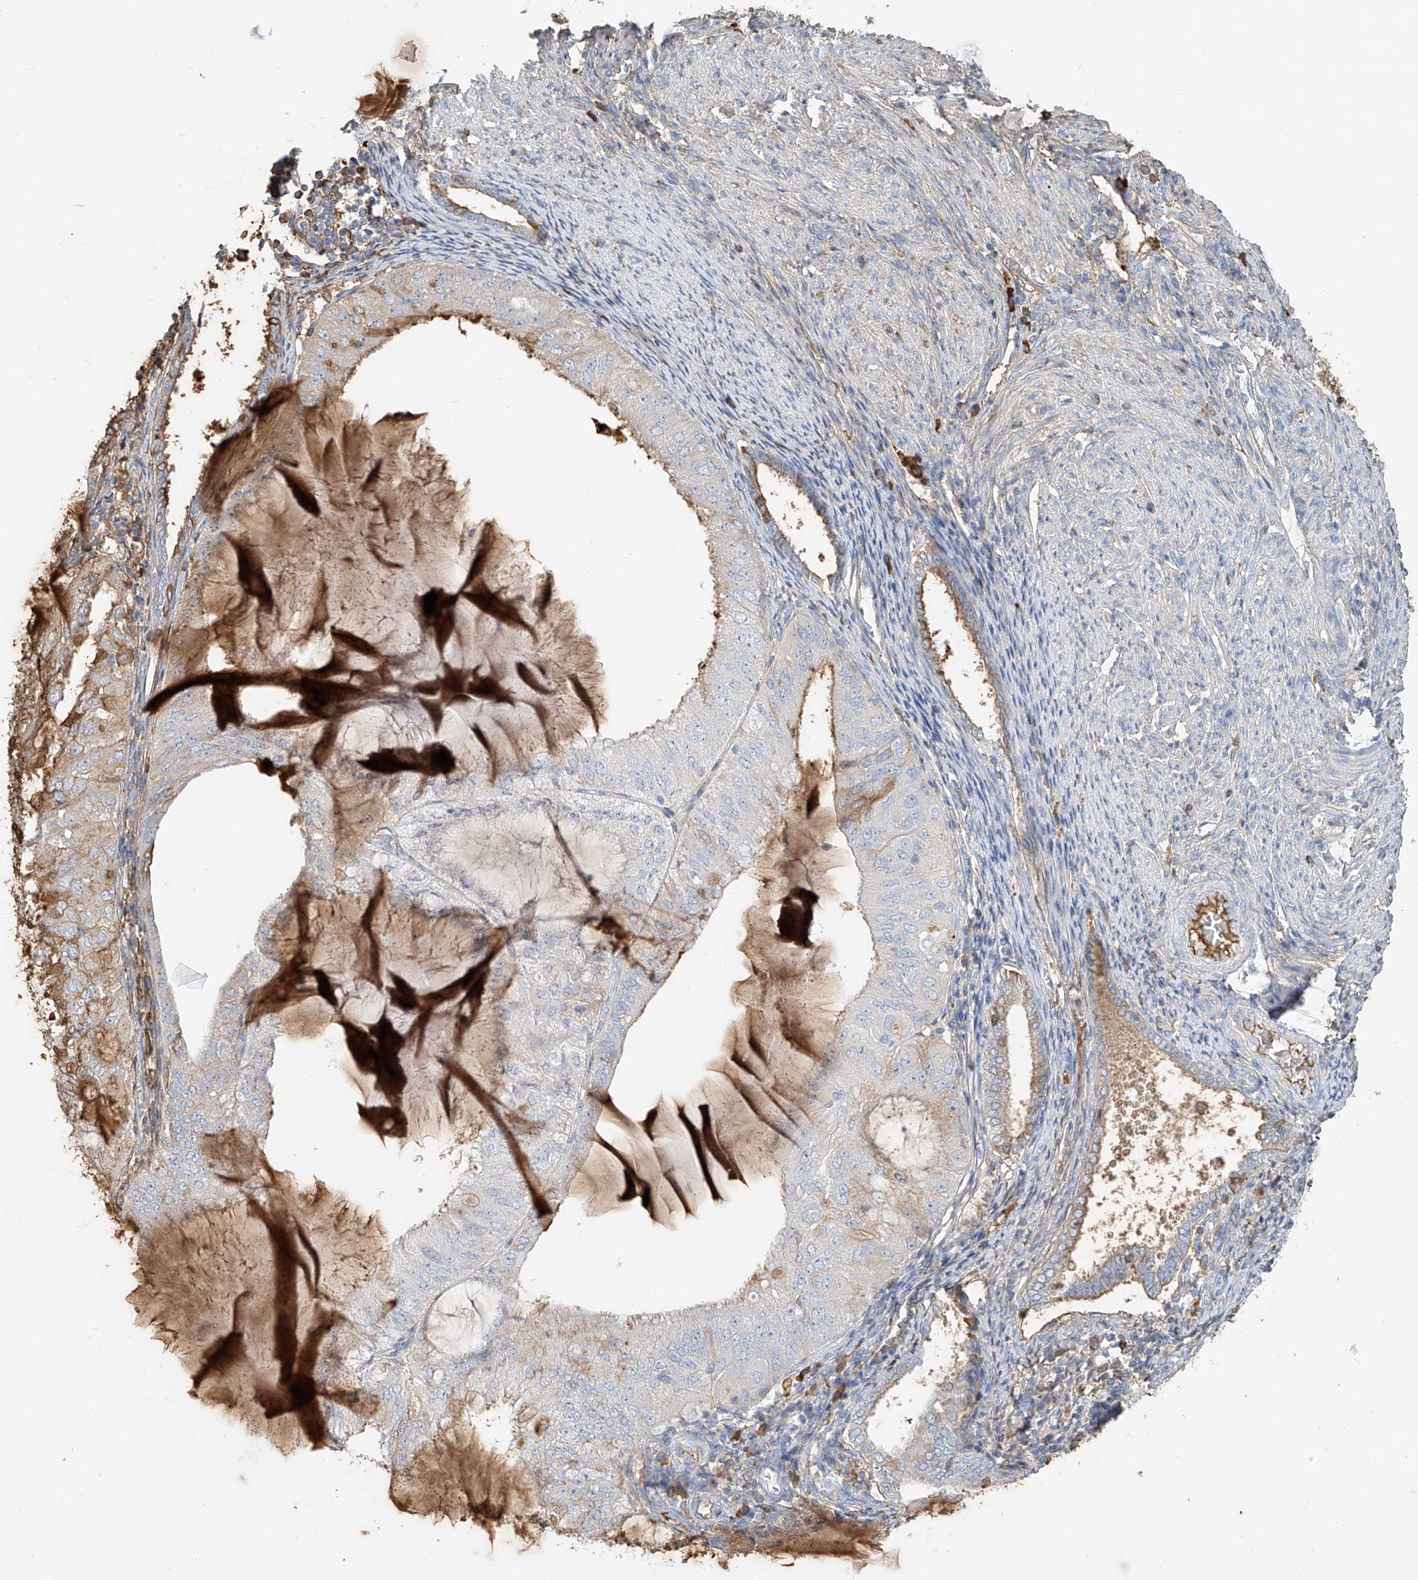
{"staining": {"intensity": "weak", "quantity": "<25%", "location": "cytoplasmic/membranous"}, "tissue": "endometrial cancer", "cell_type": "Tumor cells", "image_type": "cancer", "snomed": [{"axis": "morphology", "description": "Adenocarcinoma, NOS"}, {"axis": "topography", "description": "Endometrium"}], "caption": "High magnification brightfield microscopy of endometrial adenocarcinoma stained with DAB (brown) and counterstained with hematoxylin (blue): tumor cells show no significant positivity.", "gene": "ZFP30", "patient": {"sex": "female", "age": 81}}